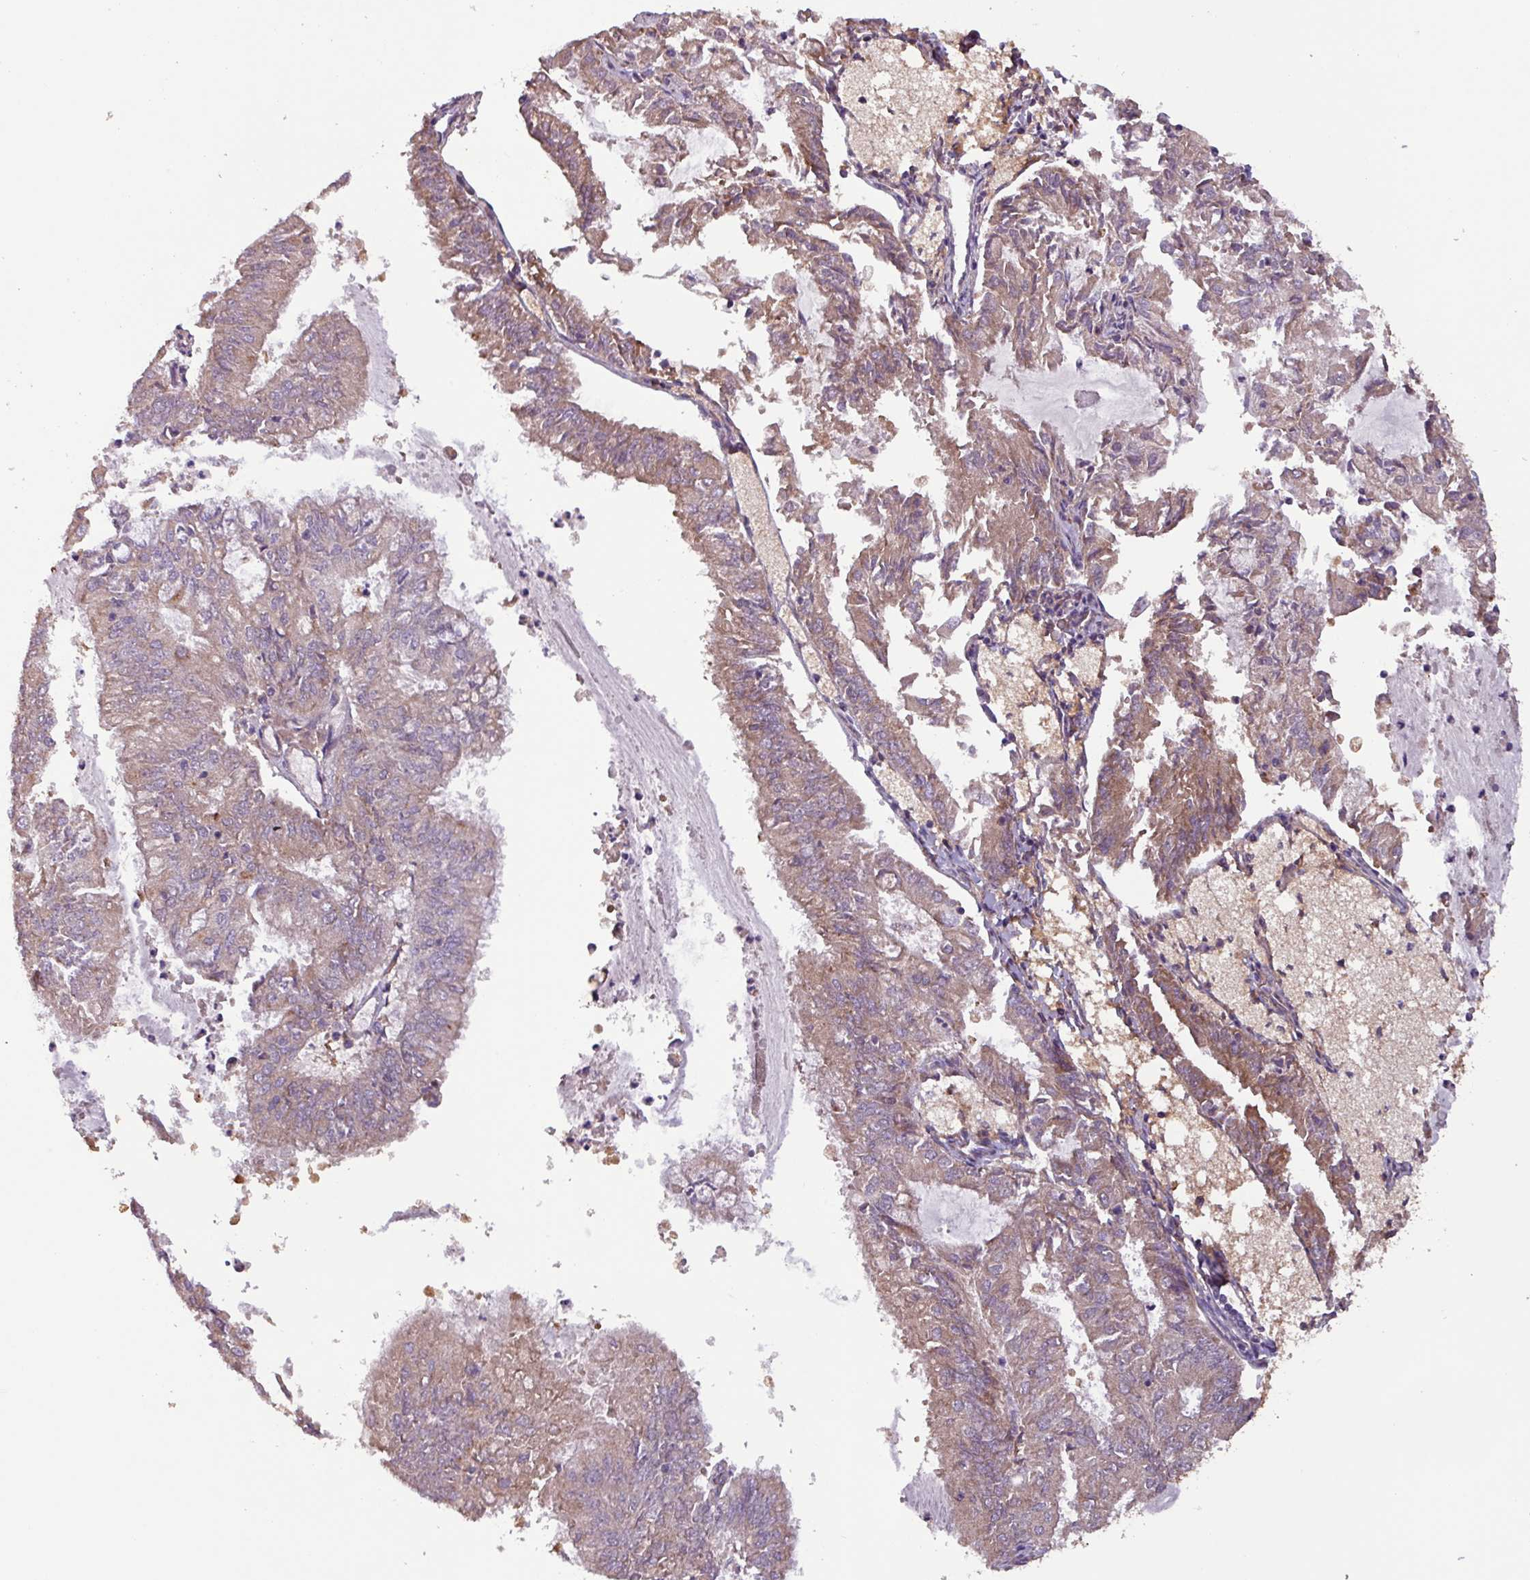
{"staining": {"intensity": "weak", "quantity": ">75%", "location": "cytoplasmic/membranous"}, "tissue": "endometrial cancer", "cell_type": "Tumor cells", "image_type": "cancer", "snomed": [{"axis": "morphology", "description": "Adenocarcinoma, NOS"}, {"axis": "topography", "description": "Endometrium"}], "caption": "Endometrial cancer (adenocarcinoma) was stained to show a protein in brown. There is low levels of weak cytoplasmic/membranous staining in about >75% of tumor cells.", "gene": "PTPRQ", "patient": {"sex": "female", "age": 57}}